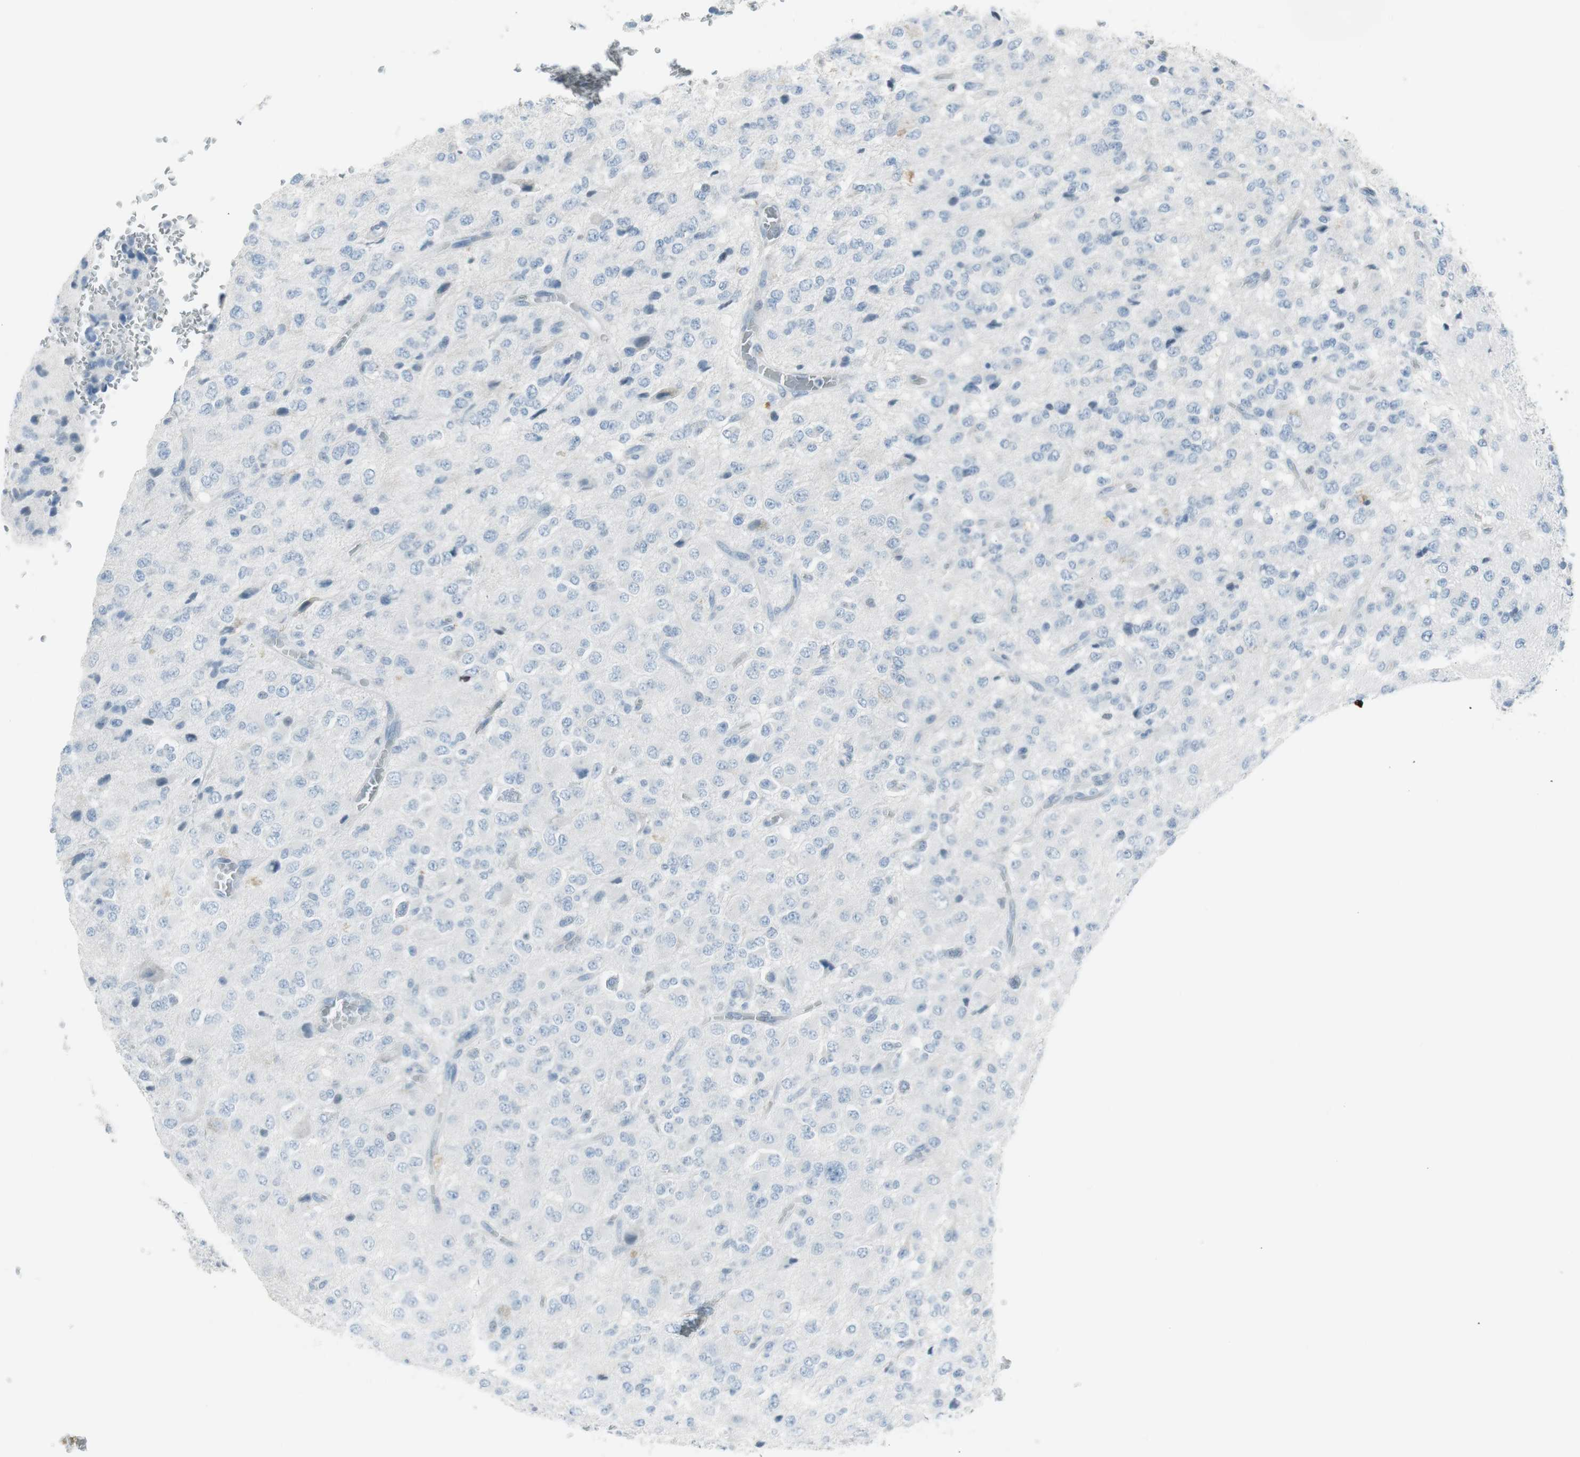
{"staining": {"intensity": "negative", "quantity": "none", "location": "none"}, "tissue": "glioma", "cell_type": "Tumor cells", "image_type": "cancer", "snomed": [{"axis": "morphology", "description": "Glioma, malignant, High grade"}, {"axis": "topography", "description": "pancreas cauda"}], "caption": "Tumor cells show no significant expression in high-grade glioma (malignant).", "gene": "AGR2", "patient": {"sex": "male", "age": 60}}